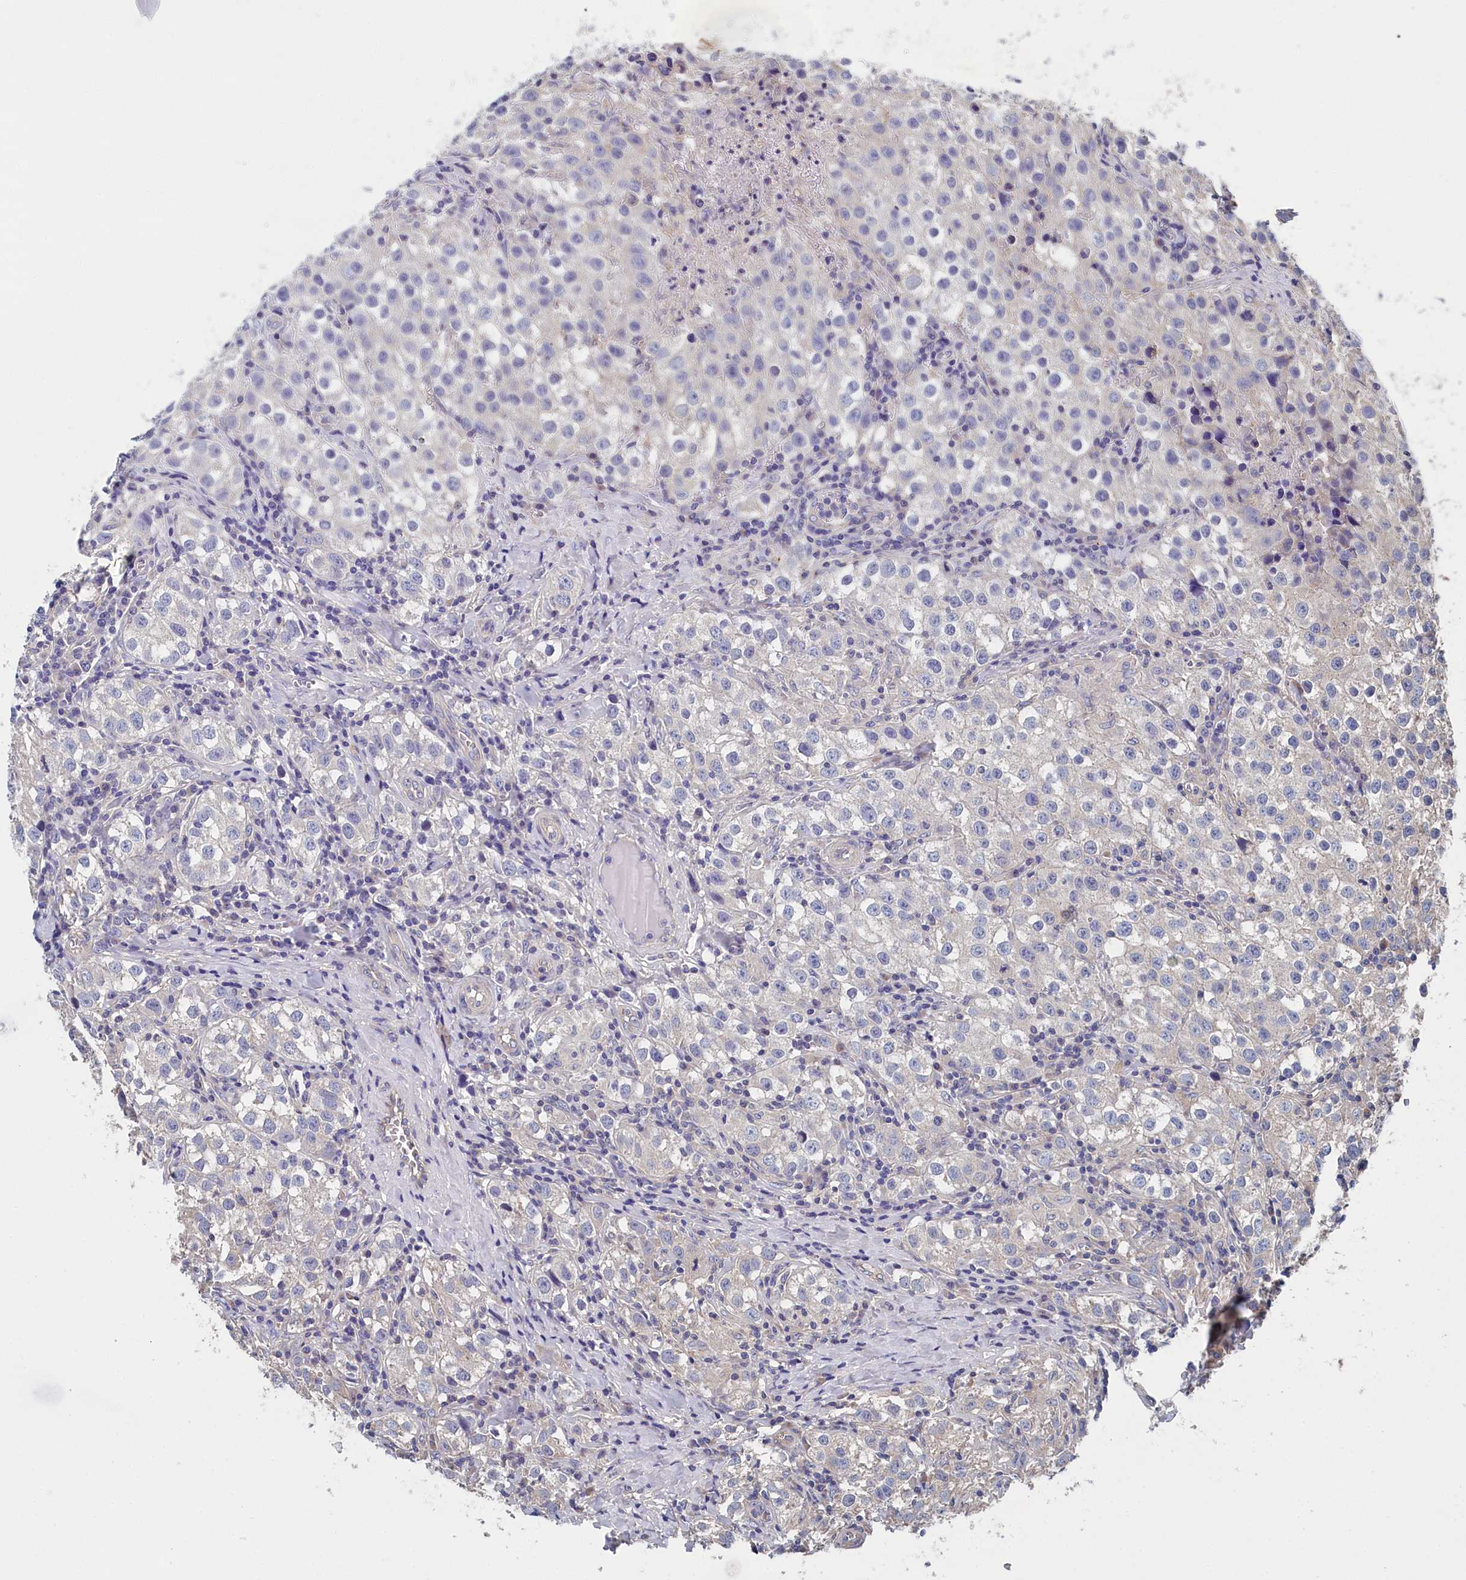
{"staining": {"intensity": "negative", "quantity": "none", "location": "none"}, "tissue": "testis cancer", "cell_type": "Tumor cells", "image_type": "cancer", "snomed": [{"axis": "morphology", "description": "Seminoma, NOS"}, {"axis": "morphology", "description": "Carcinoma, Embryonal, NOS"}, {"axis": "topography", "description": "Testis"}], "caption": "Tumor cells show no significant staining in seminoma (testis).", "gene": "BHMT", "patient": {"sex": "male", "age": 43}}